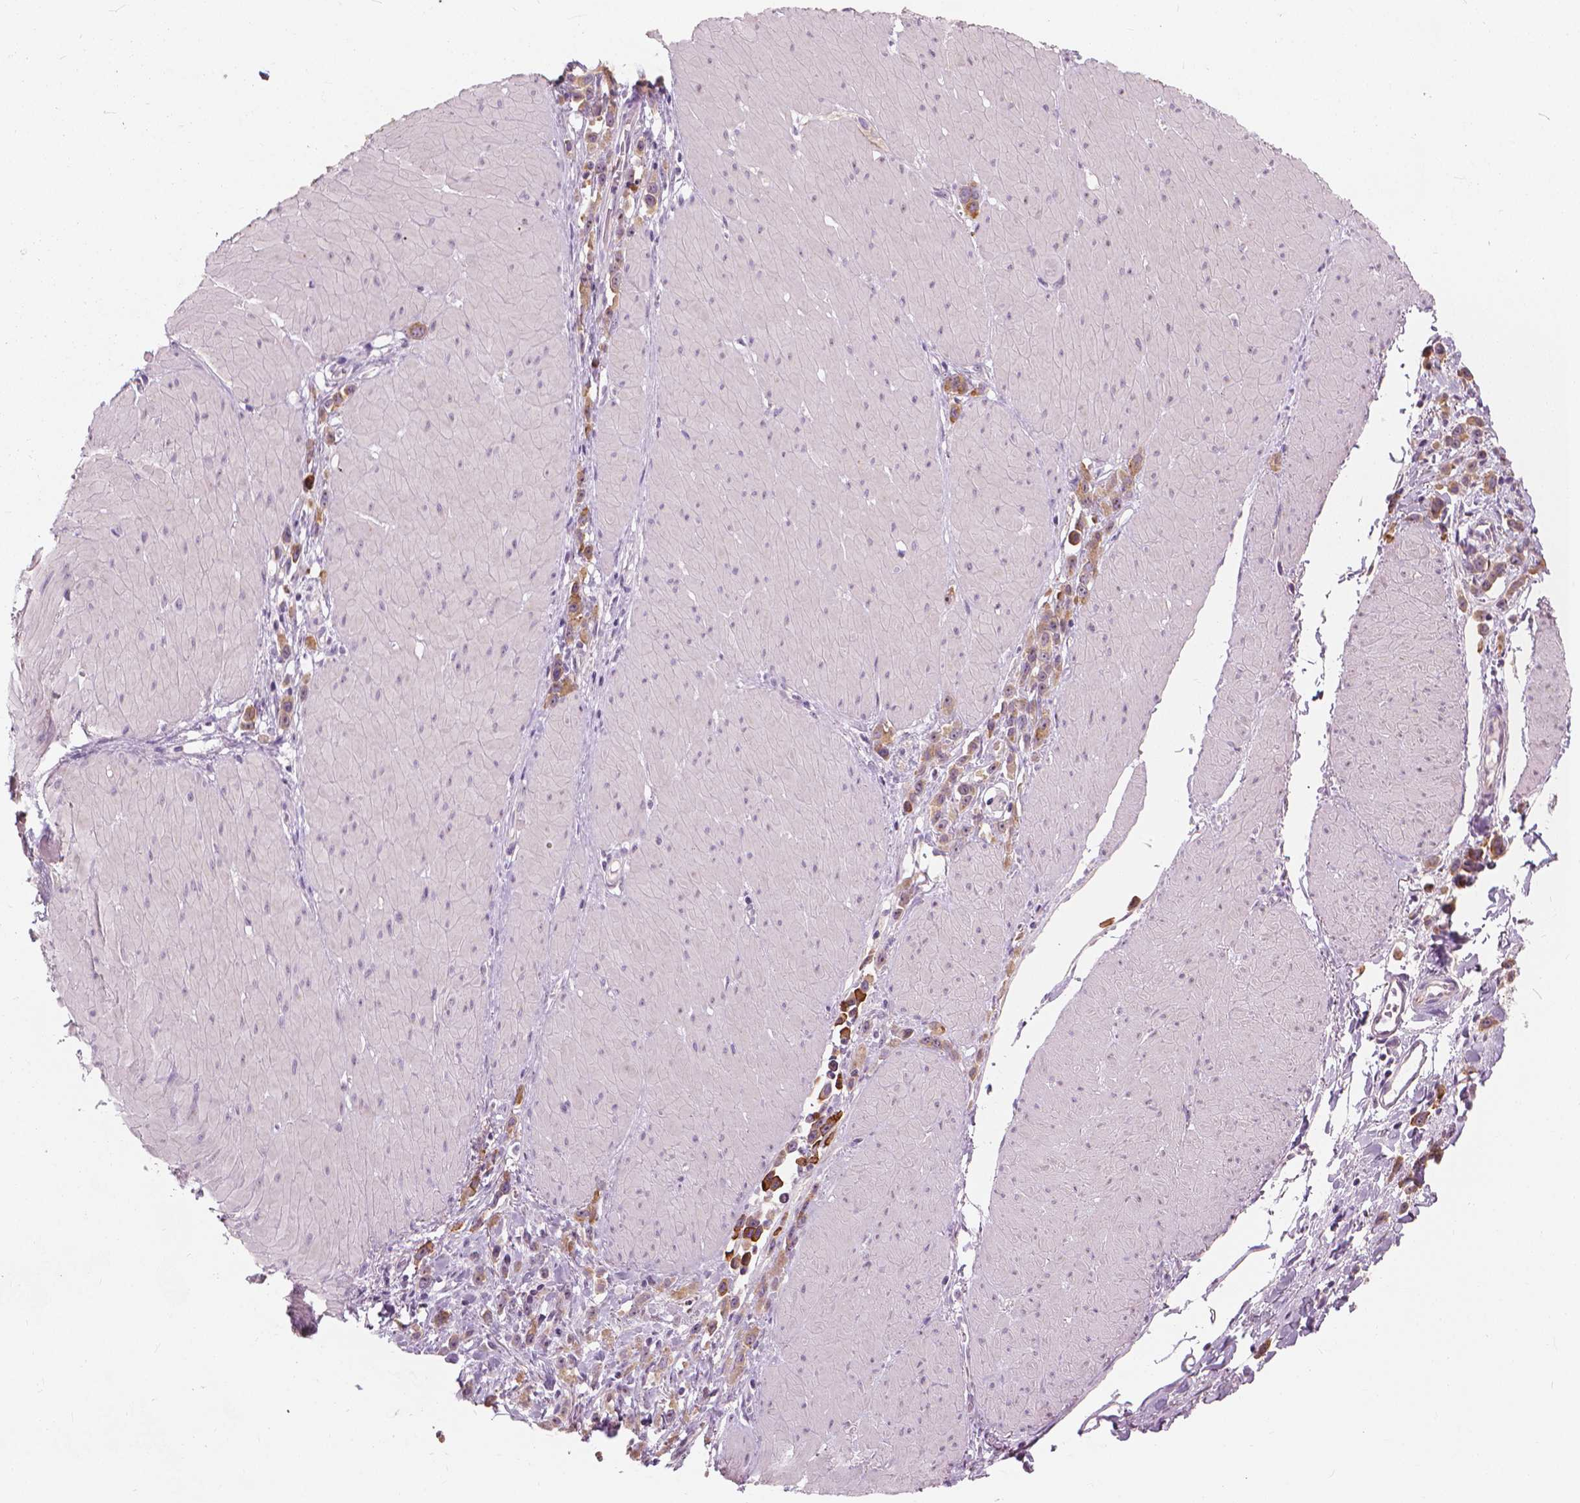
{"staining": {"intensity": "moderate", "quantity": ">75%", "location": "cytoplasmic/membranous"}, "tissue": "stomach cancer", "cell_type": "Tumor cells", "image_type": "cancer", "snomed": [{"axis": "morphology", "description": "Adenocarcinoma, NOS"}, {"axis": "topography", "description": "Stomach"}], "caption": "Stomach cancer (adenocarcinoma) tissue shows moderate cytoplasmic/membranous positivity in about >75% of tumor cells", "gene": "GPRC5A", "patient": {"sex": "male", "age": 47}}